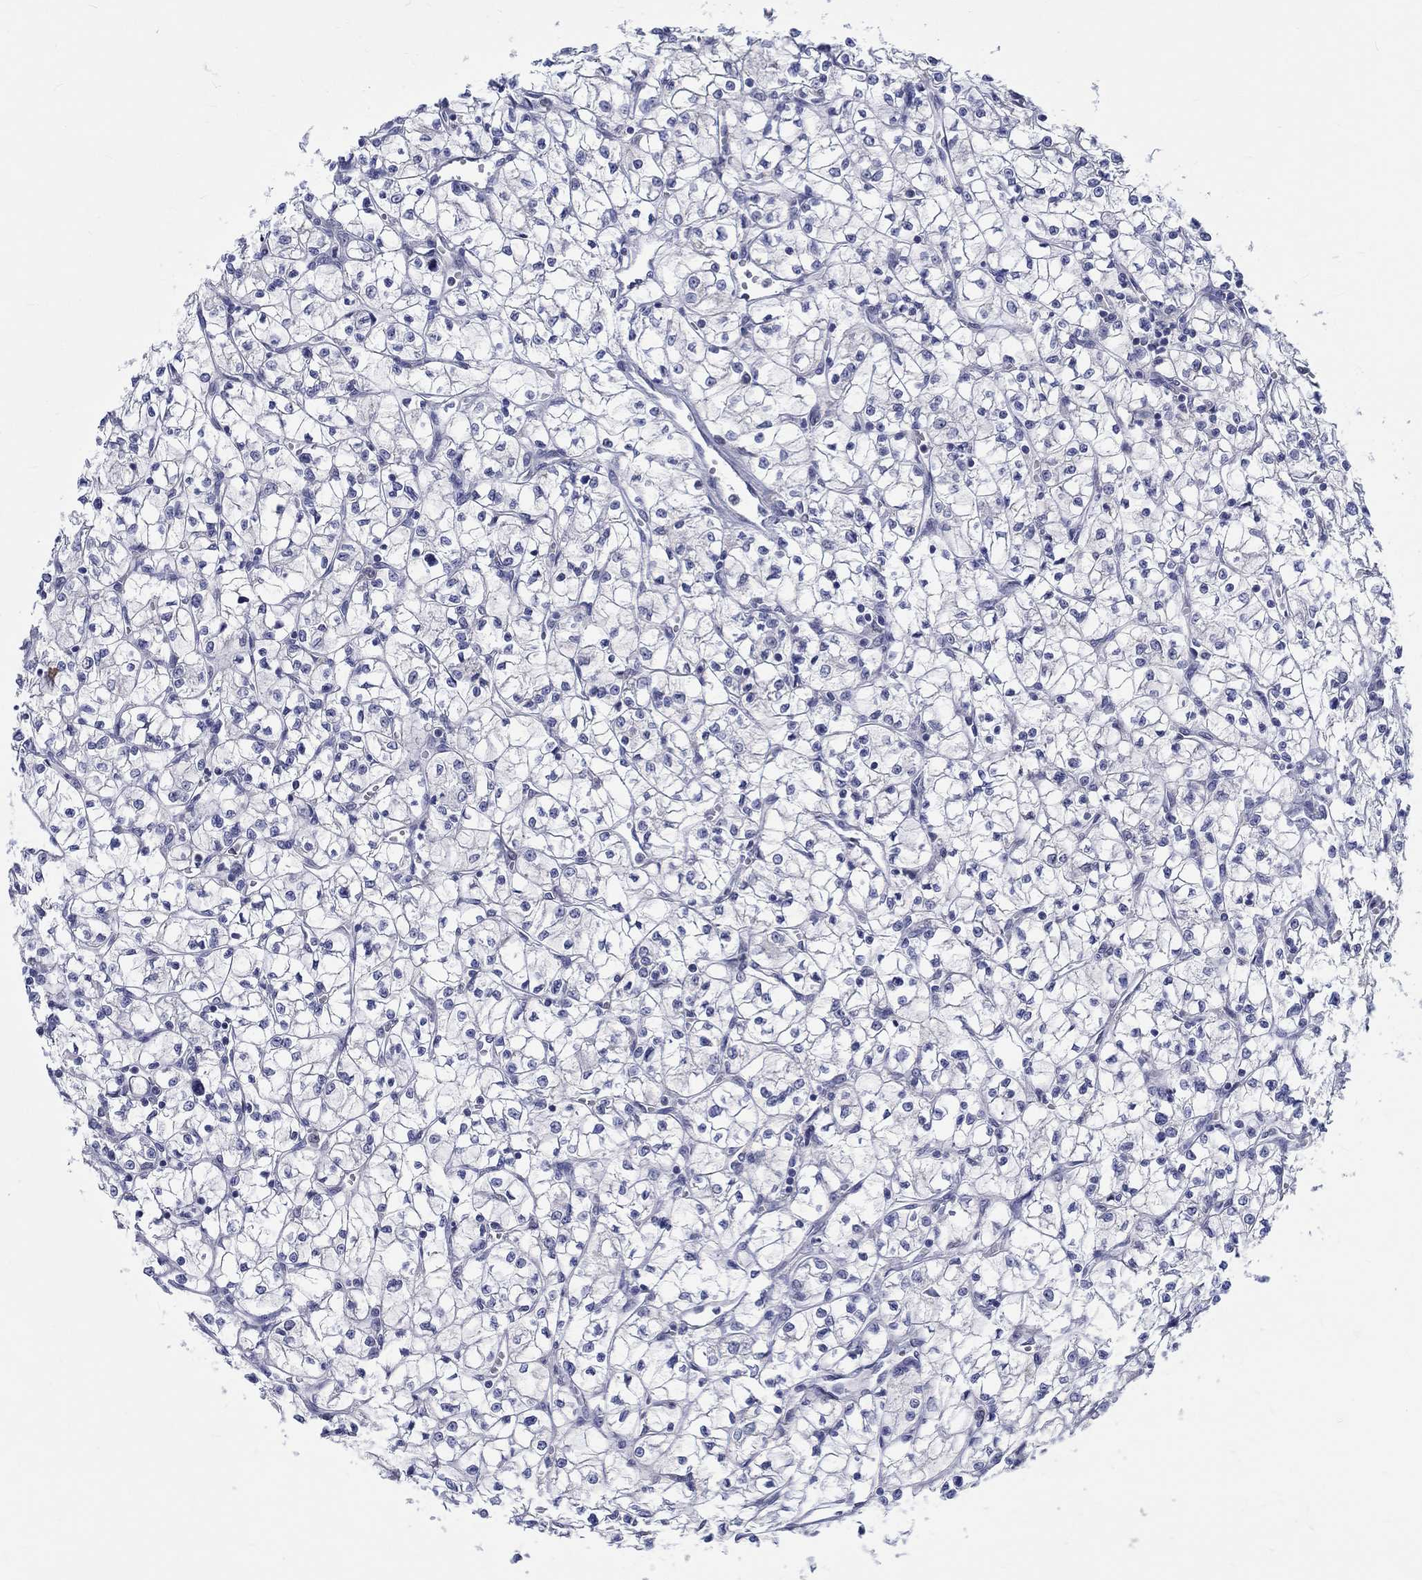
{"staining": {"intensity": "negative", "quantity": "none", "location": "none"}, "tissue": "renal cancer", "cell_type": "Tumor cells", "image_type": "cancer", "snomed": [{"axis": "morphology", "description": "Adenocarcinoma, NOS"}, {"axis": "topography", "description": "Kidney"}], "caption": "DAB (3,3'-diaminobenzidine) immunohistochemical staining of adenocarcinoma (renal) exhibits no significant positivity in tumor cells. (DAB immunohistochemistry visualized using brightfield microscopy, high magnification).", "gene": "ST6GALNAC1", "patient": {"sex": "female", "age": 64}}